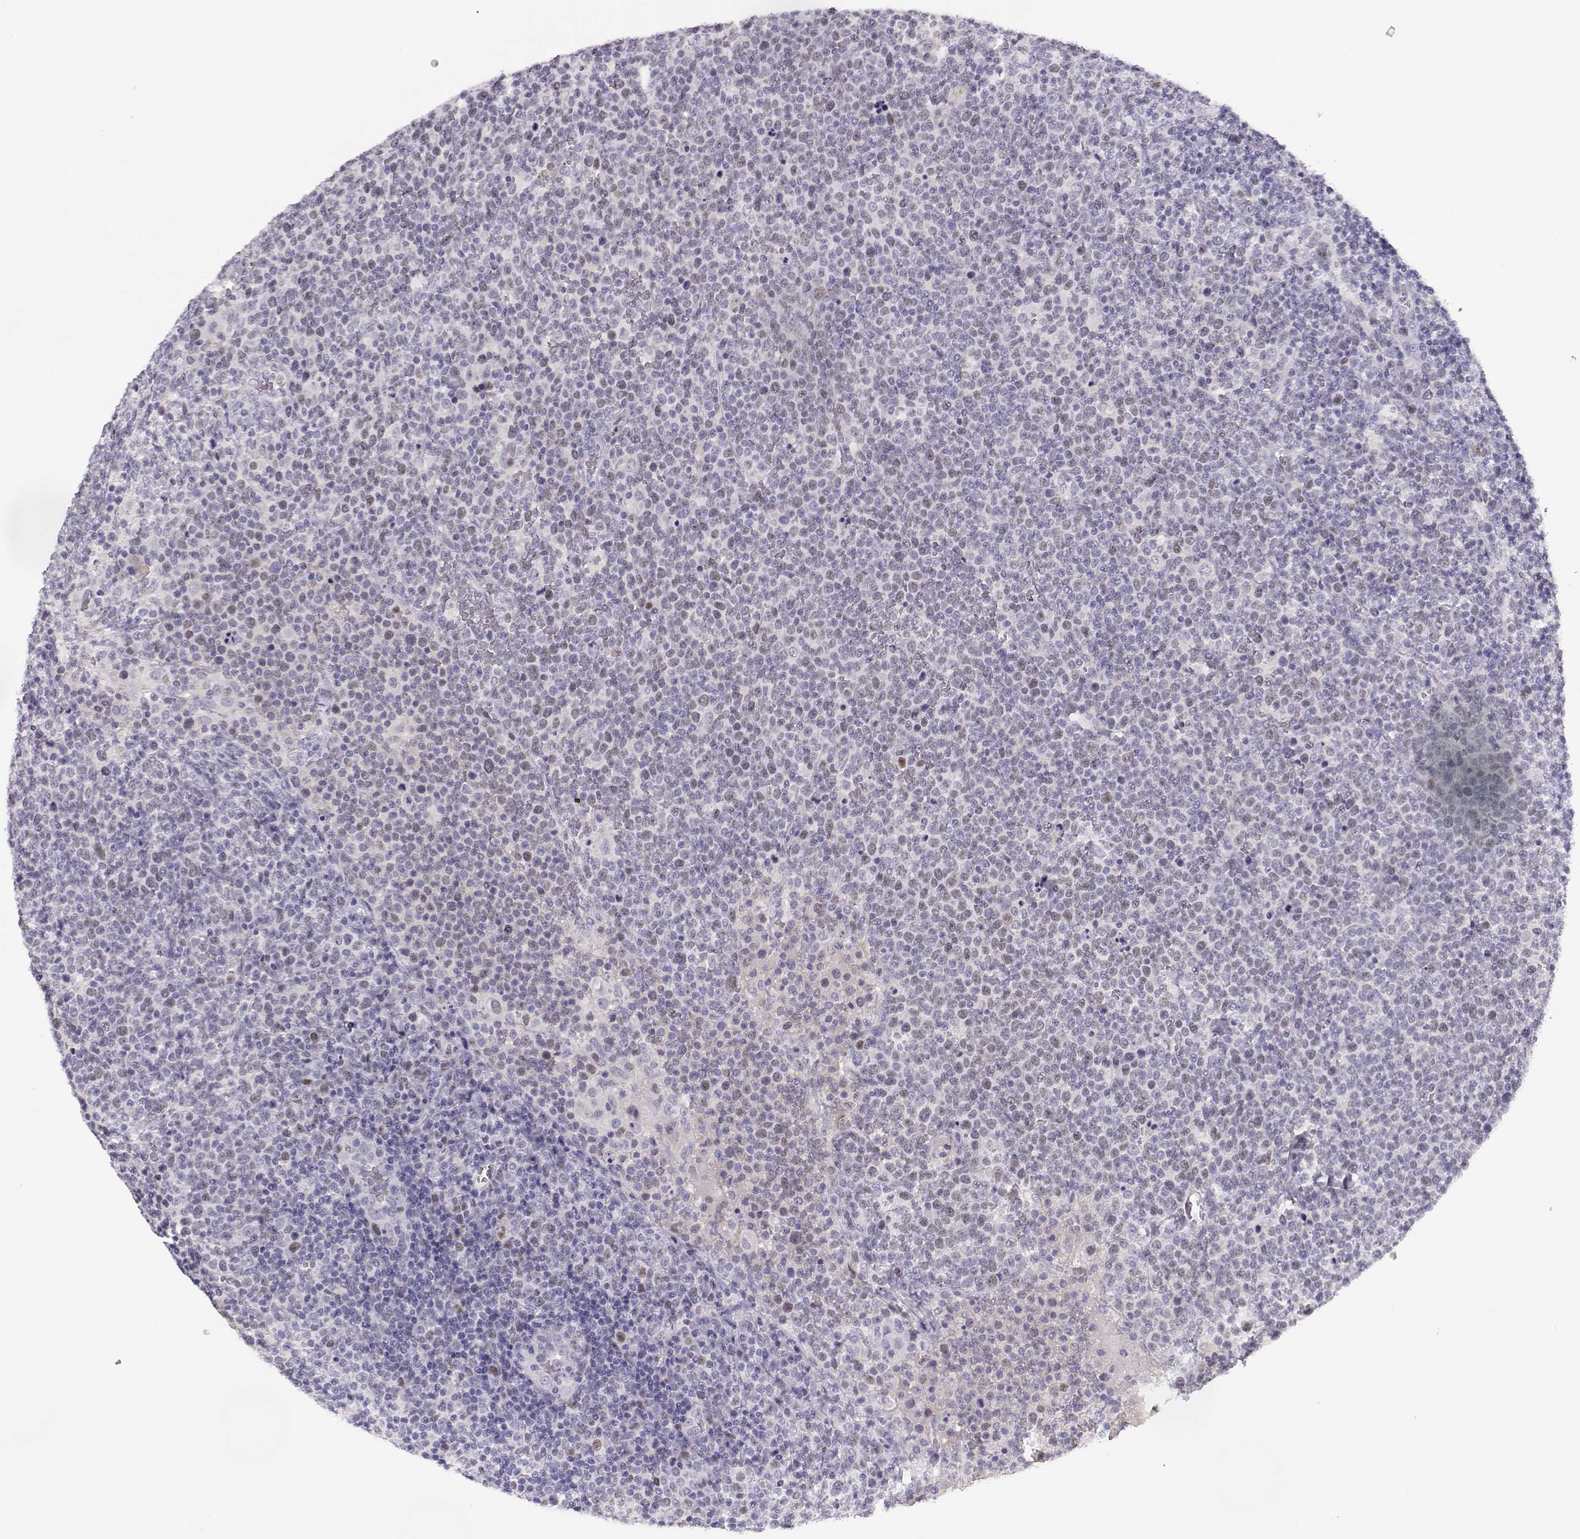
{"staining": {"intensity": "negative", "quantity": "none", "location": "none"}, "tissue": "lymphoma", "cell_type": "Tumor cells", "image_type": "cancer", "snomed": [{"axis": "morphology", "description": "Malignant lymphoma, non-Hodgkin's type, High grade"}, {"axis": "topography", "description": "Lymph node"}], "caption": "This photomicrograph is of lymphoma stained with immunohistochemistry to label a protein in brown with the nuclei are counter-stained blue. There is no positivity in tumor cells. (IHC, brightfield microscopy, high magnification).", "gene": "OPN5", "patient": {"sex": "male", "age": 61}}